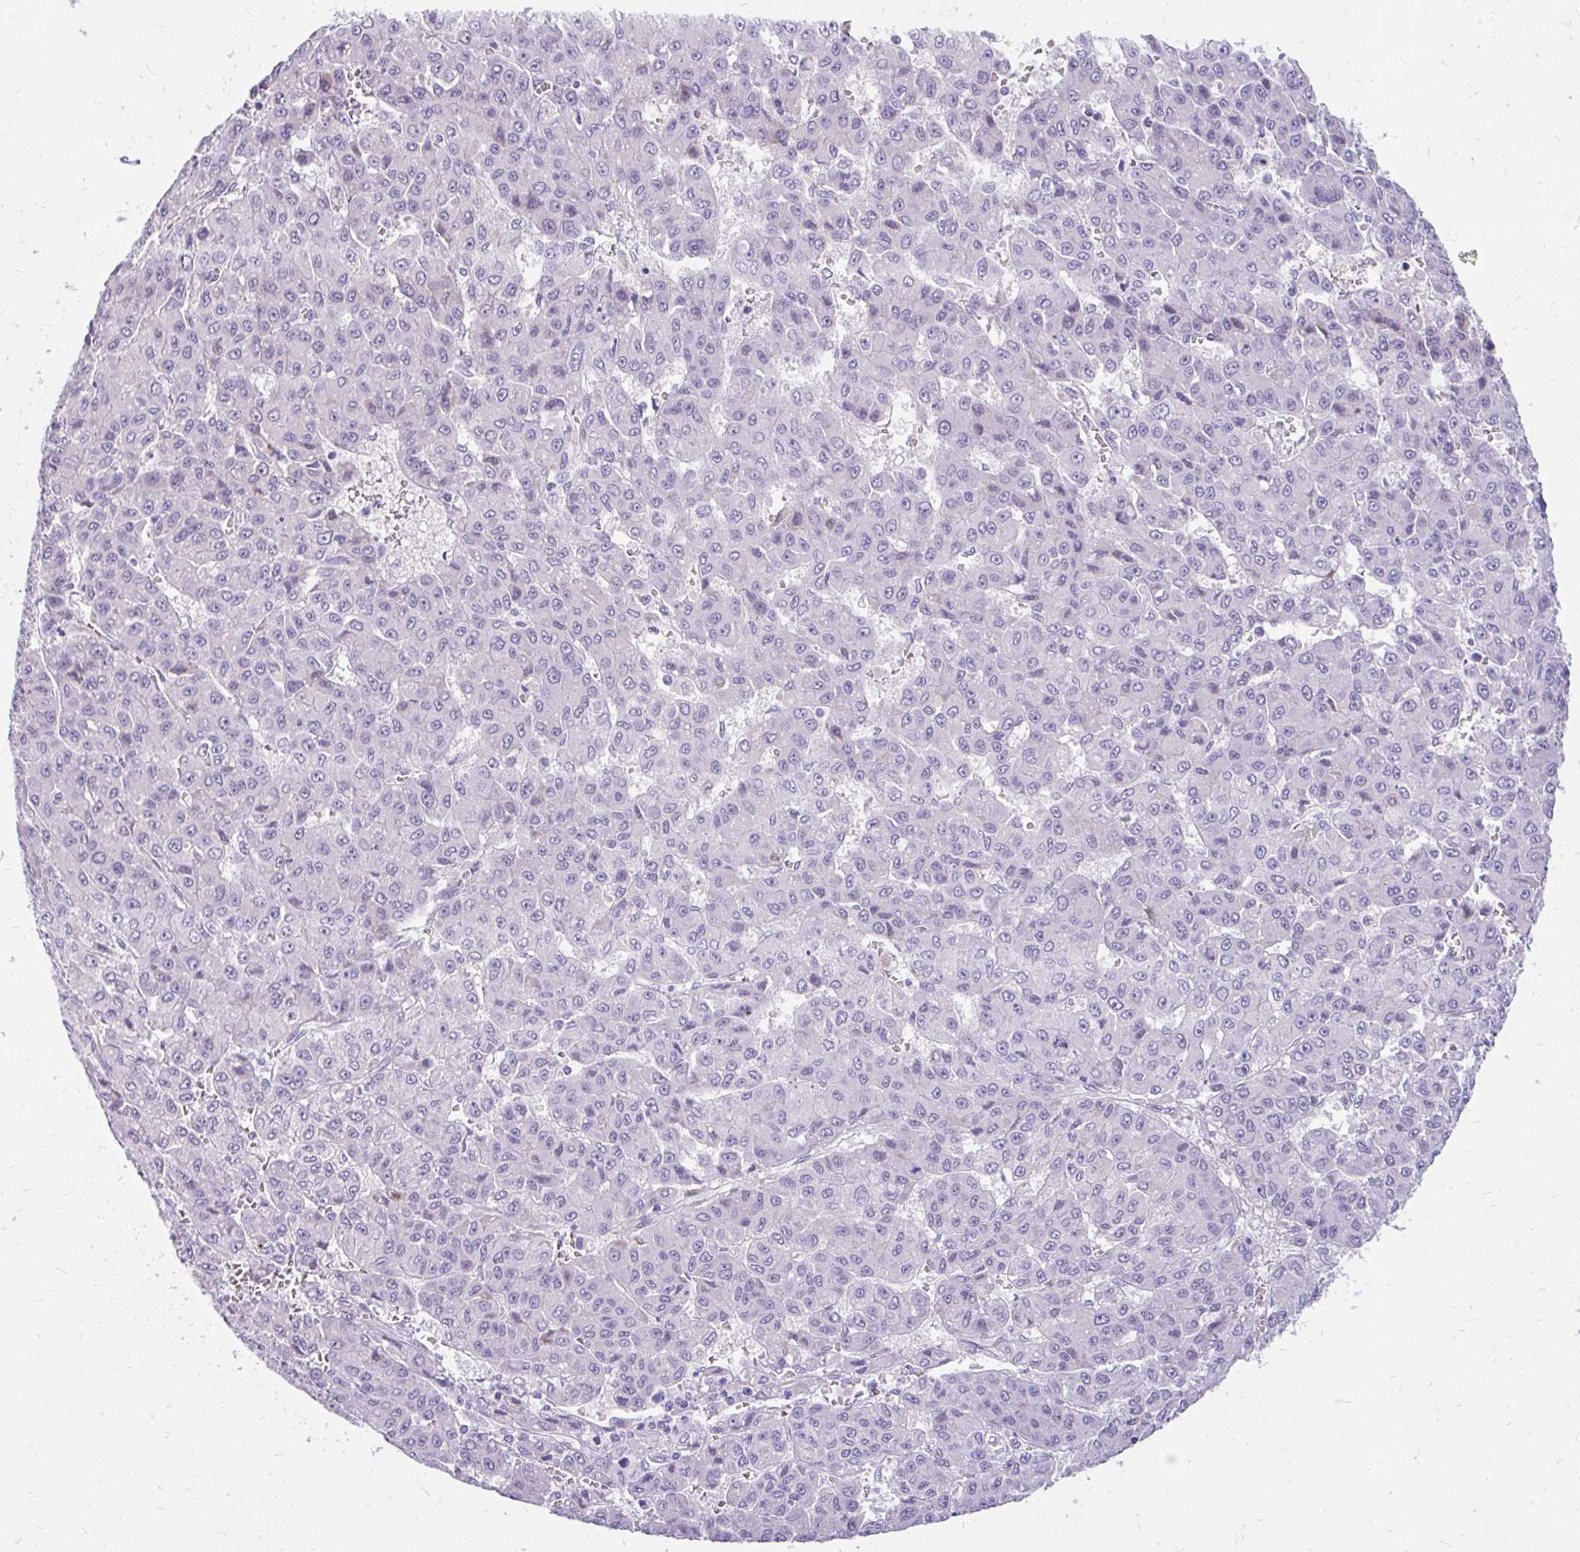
{"staining": {"intensity": "negative", "quantity": "none", "location": "none"}, "tissue": "liver cancer", "cell_type": "Tumor cells", "image_type": "cancer", "snomed": [{"axis": "morphology", "description": "Carcinoma, Hepatocellular, NOS"}, {"axis": "topography", "description": "Liver"}], "caption": "High power microscopy photomicrograph of an immunohistochemistry (IHC) micrograph of liver hepatocellular carcinoma, revealing no significant staining in tumor cells.", "gene": "FAM83C", "patient": {"sex": "male", "age": 70}}